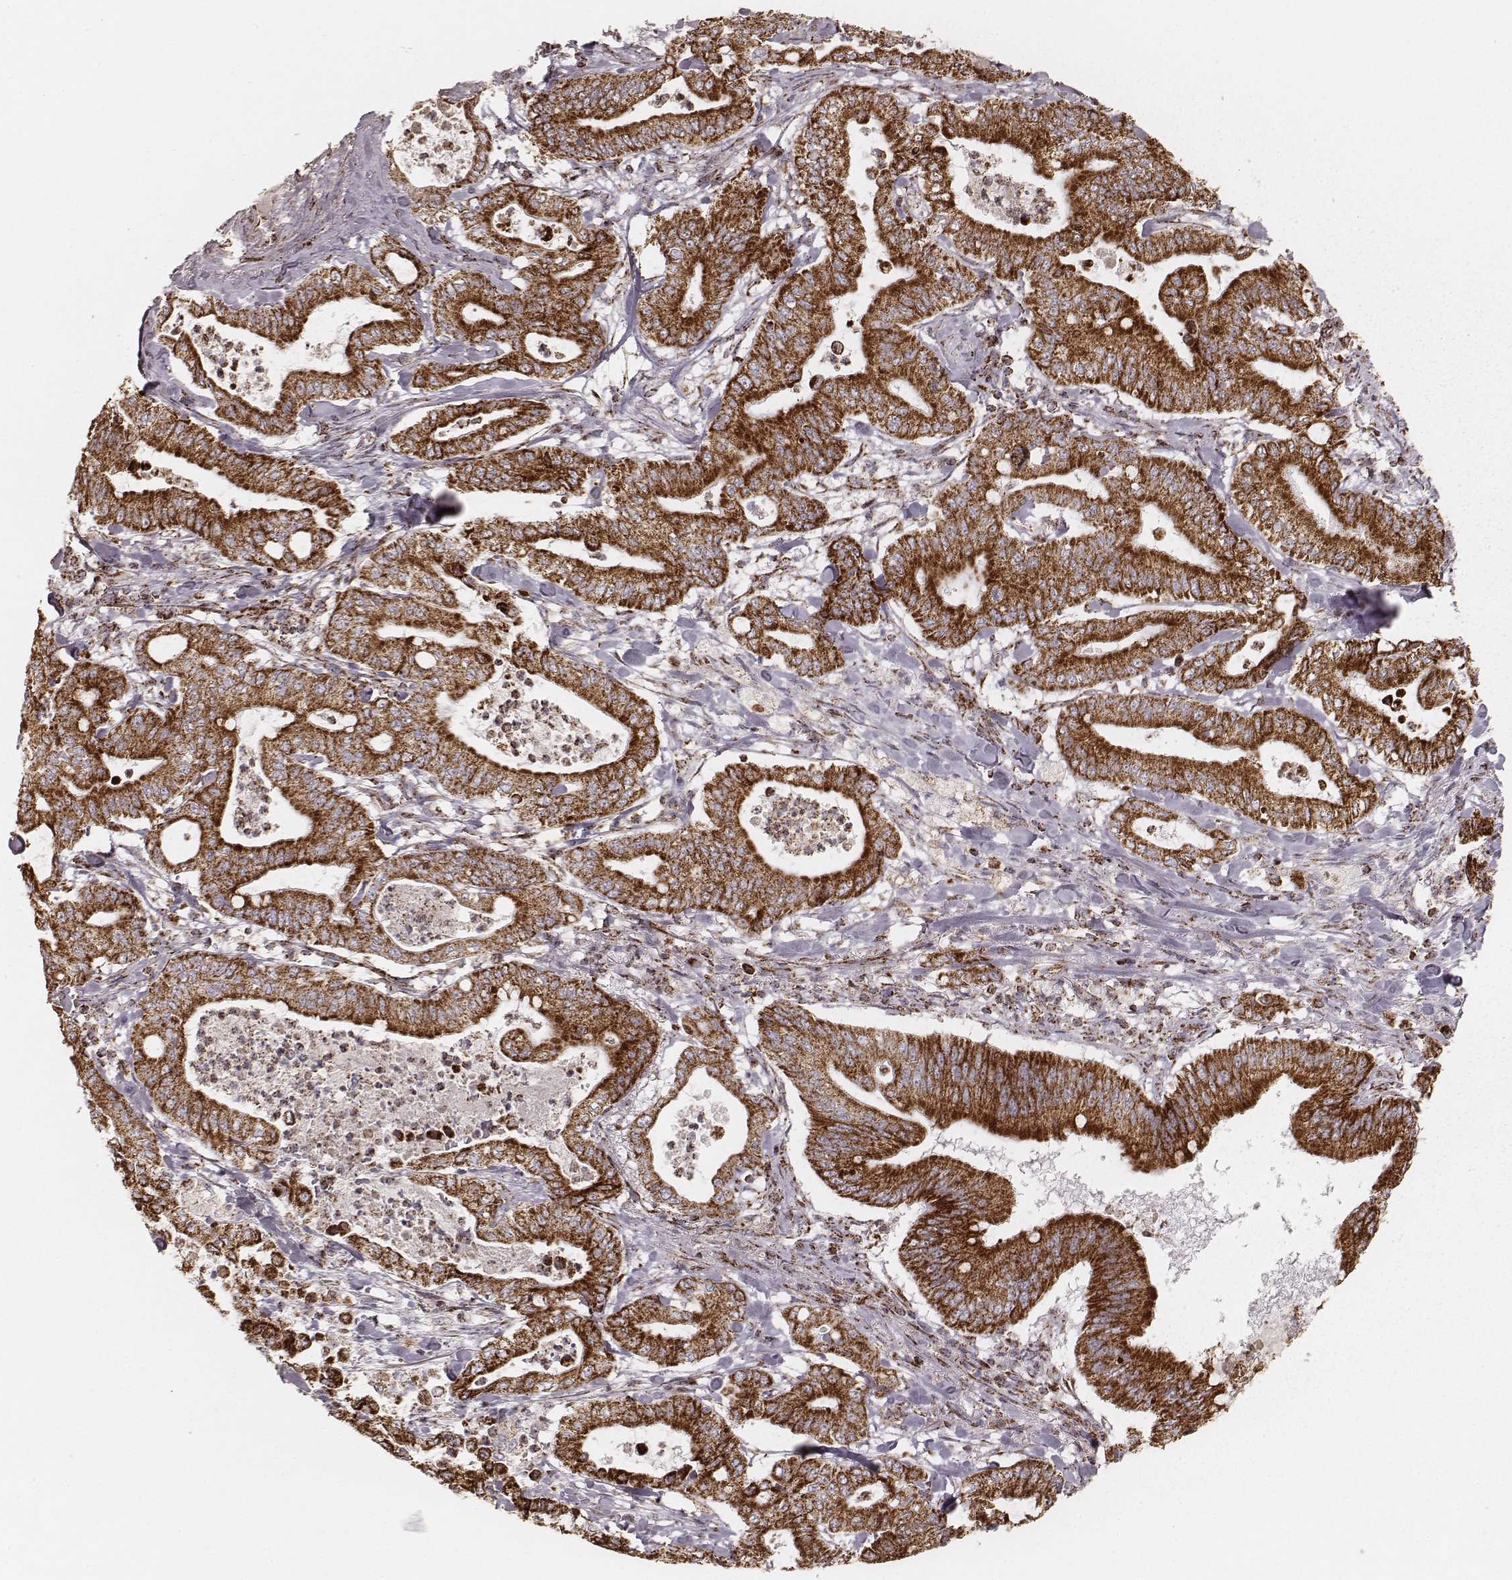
{"staining": {"intensity": "strong", "quantity": ">75%", "location": "cytoplasmic/membranous"}, "tissue": "pancreatic cancer", "cell_type": "Tumor cells", "image_type": "cancer", "snomed": [{"axis": "morphology", "description": "Adenocarcinoma, NOS"}, {"axis": "topography", "description": "Pancreas"}], "caption": "This histopathology image exhibits immunohistochemistry staining of human pancreatic adenocarcinoma, with high strong cytoplasmic/membranous positivity in about >75% of tumor cells.", "gene": "CS", "patient": {"sex": "male", "age": 71}}